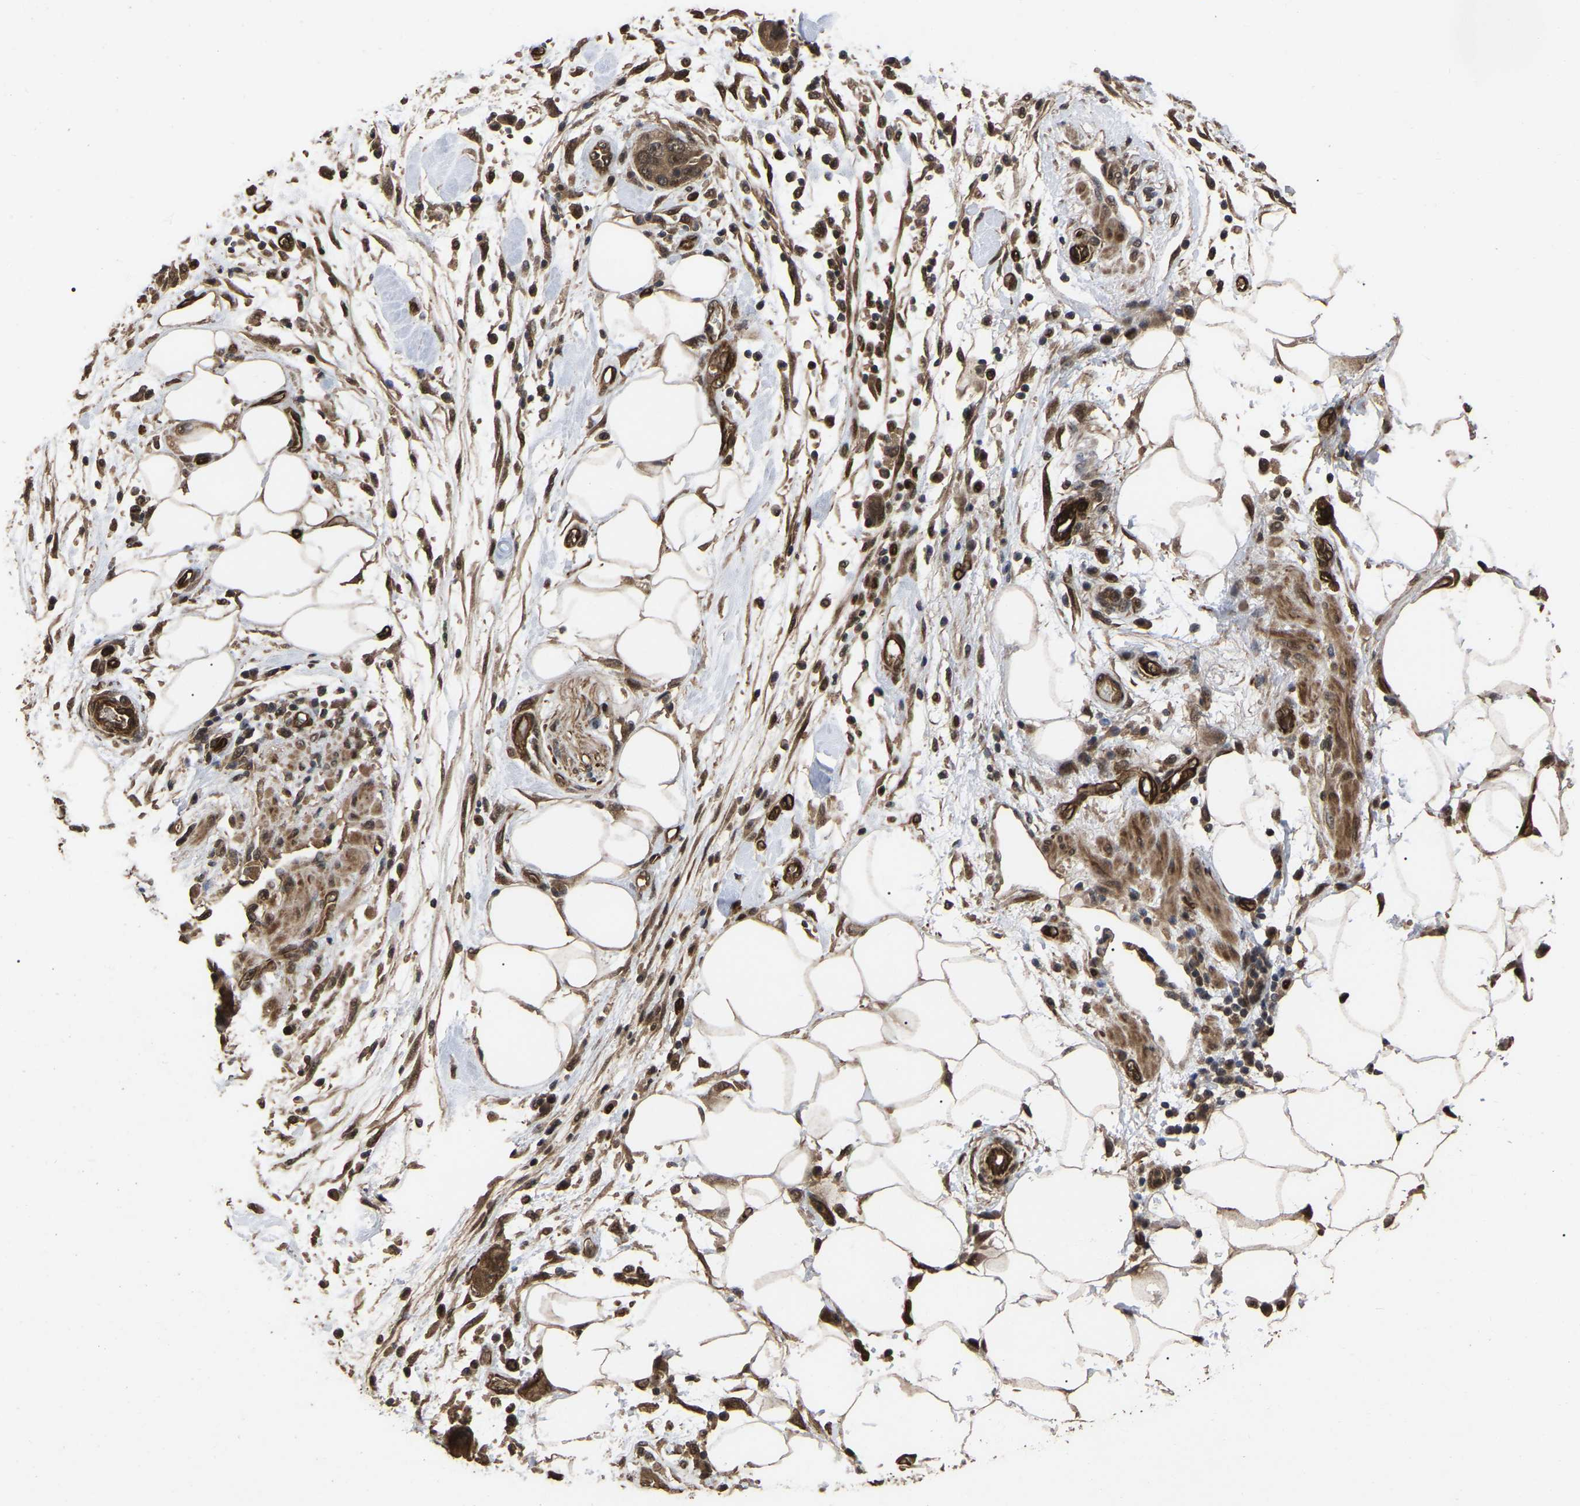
{"staining": {"intensity": "moderate", "quantity": ">75%", "location": "cytoplasmic/membranous"}, "tissue": "pancreatic cancer", "cell_type": "Tumor cells", "image_type": "cancer", "snomed": [{"axis": "morphology", "description": "Normal tissue, NOS"}, {"axis": "morphology", "description": "Adenocarcinoma, NOS"}, {"axis": "topography", "description": "Pancreas"}], "caption": "Immunohistochemical staining of human pancreatic adenocarcinoma reveals medium levels of moderate cytoplasmic/membranous expression in approximately >75% of tumor cells.", "gene": "FAM161B", "patient": {"sex": "female", "age": 71}}